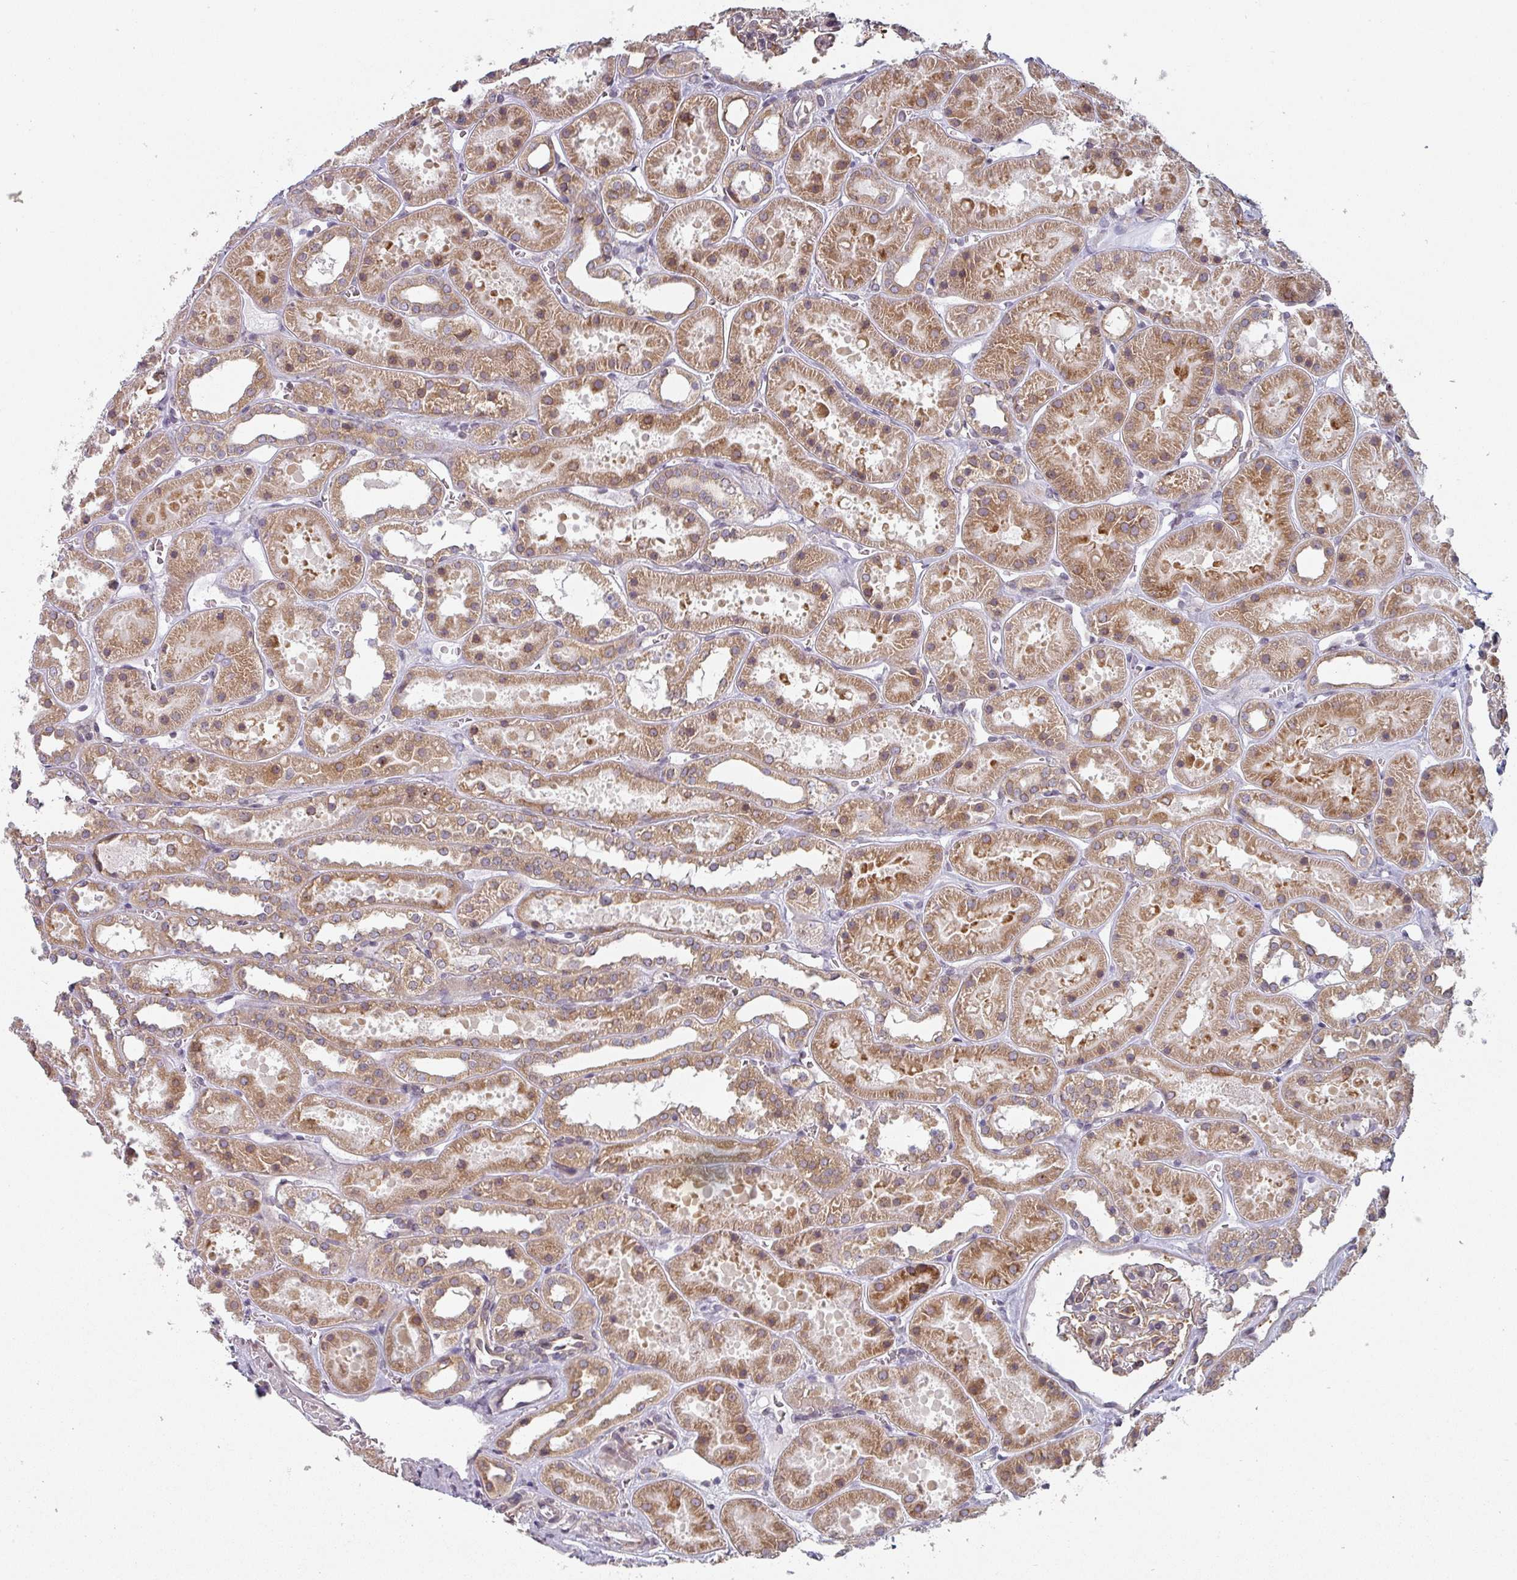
{"staining": {"intensity": "weak", "quantity": "25%-75%", "location": "cytoplasmic/membranous"}, "tissue": "kidney", "cell_type": "Cells in glomeruli", "image_type": "normal", "snomed": [{"axis": "morphology", "description": "Normal tissue, NOS"}, {"axis": "topography", "description": "Kidney"}], "caption": "Weak cytoplasmic/membranous protein expression is appreciated in about 25%-75% of cells in glomeruli in kidney. (Brightfield microscopy of DAB IHC at high magnification).", "gene": "TAPT1", "patient": {"sex": "female", "age": 41}}